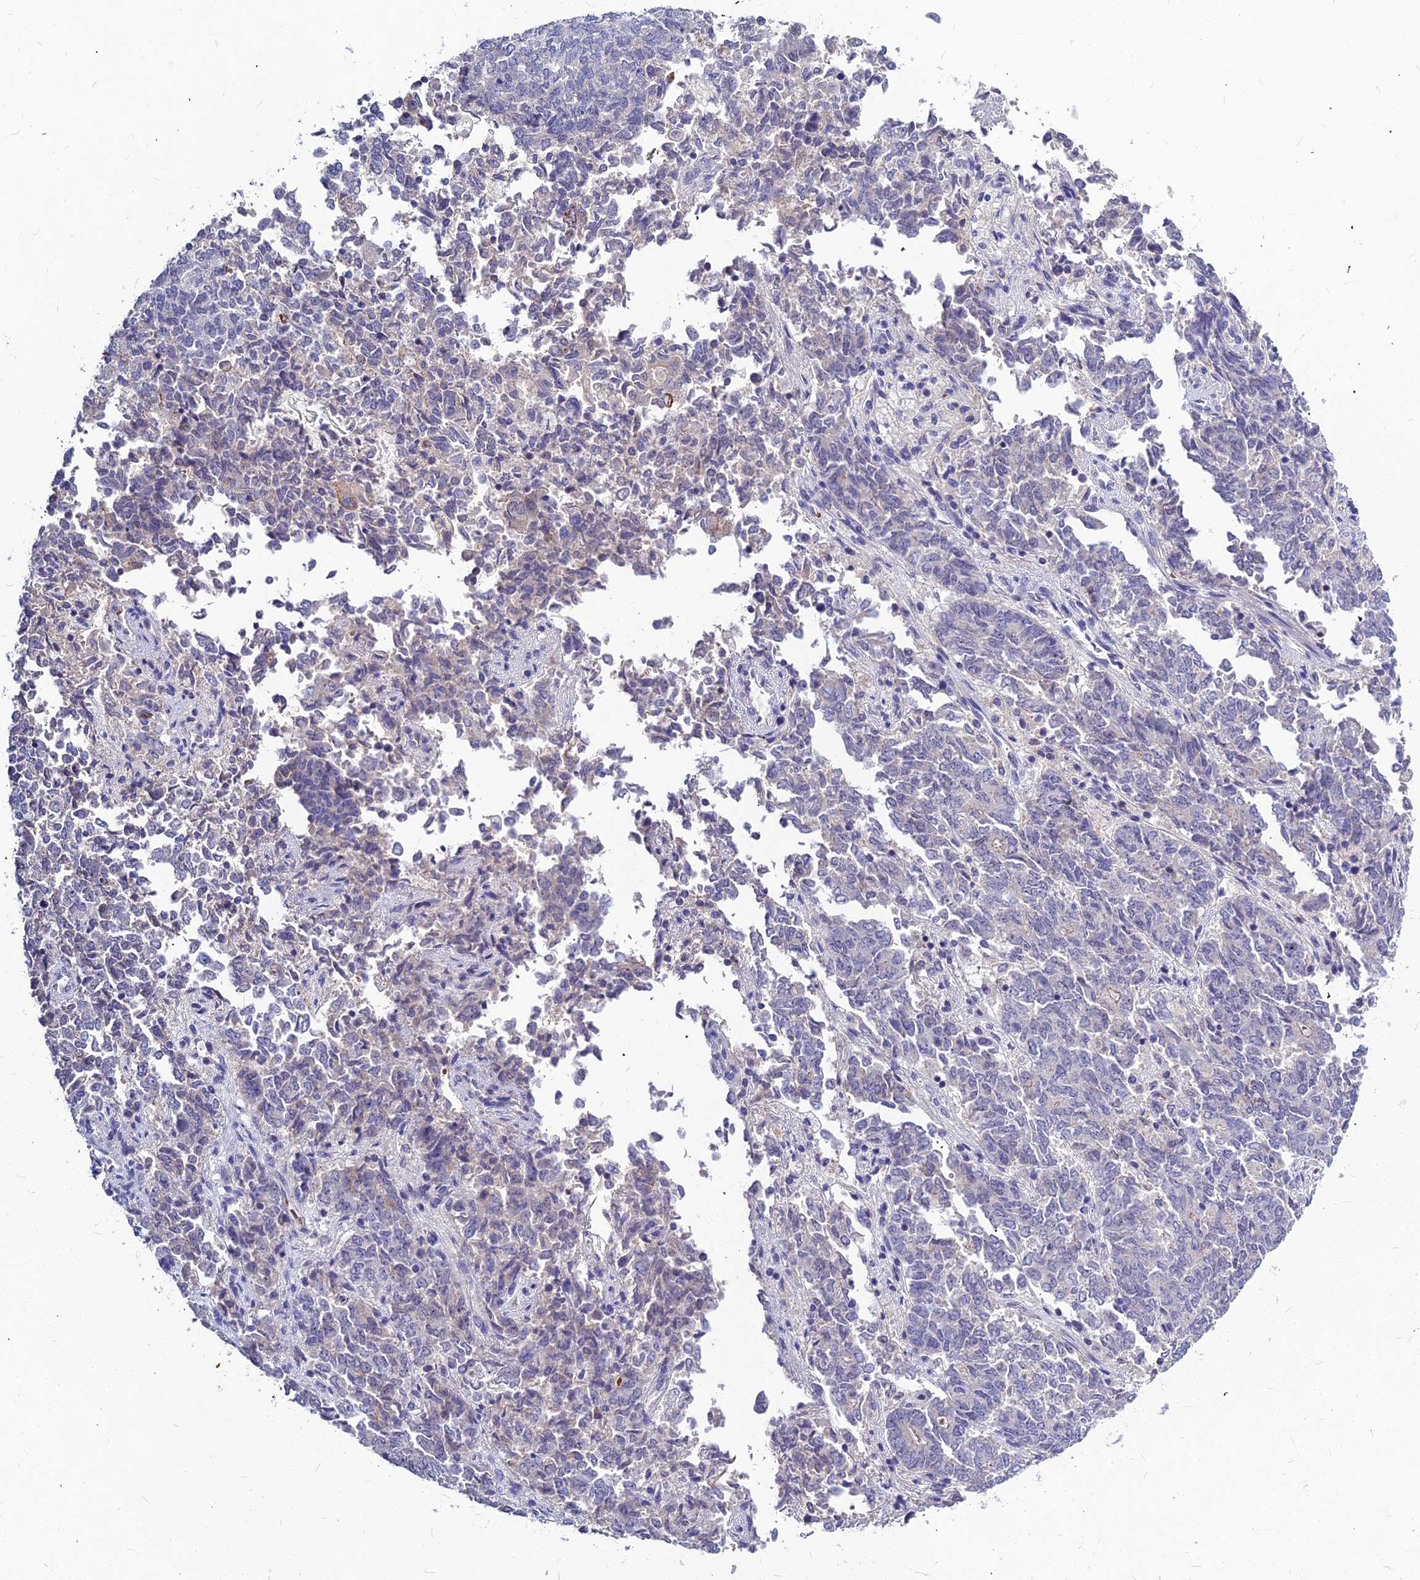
{"staining": {"intensity": "negative", "quantity": "none", "location": "none"}, "tissue": "endometrial cancer", "cell_type": "Tumor cells", "image_type": "cancer", "snomed": [{"axis": "morphology", "description": "Adenocarcinoma, NOS"}, {"axis": "topography", "description": "Endometrium"}], "caption": "Endometrial adenocarcinoma was stained to show a protein in brown. There is no significant staining in tumor cells. (Immunohistochemistry, brightfield microscopy, high magnification).", "gene": "DMRTA1", "patient": {"sex": "female", "age": 80}}